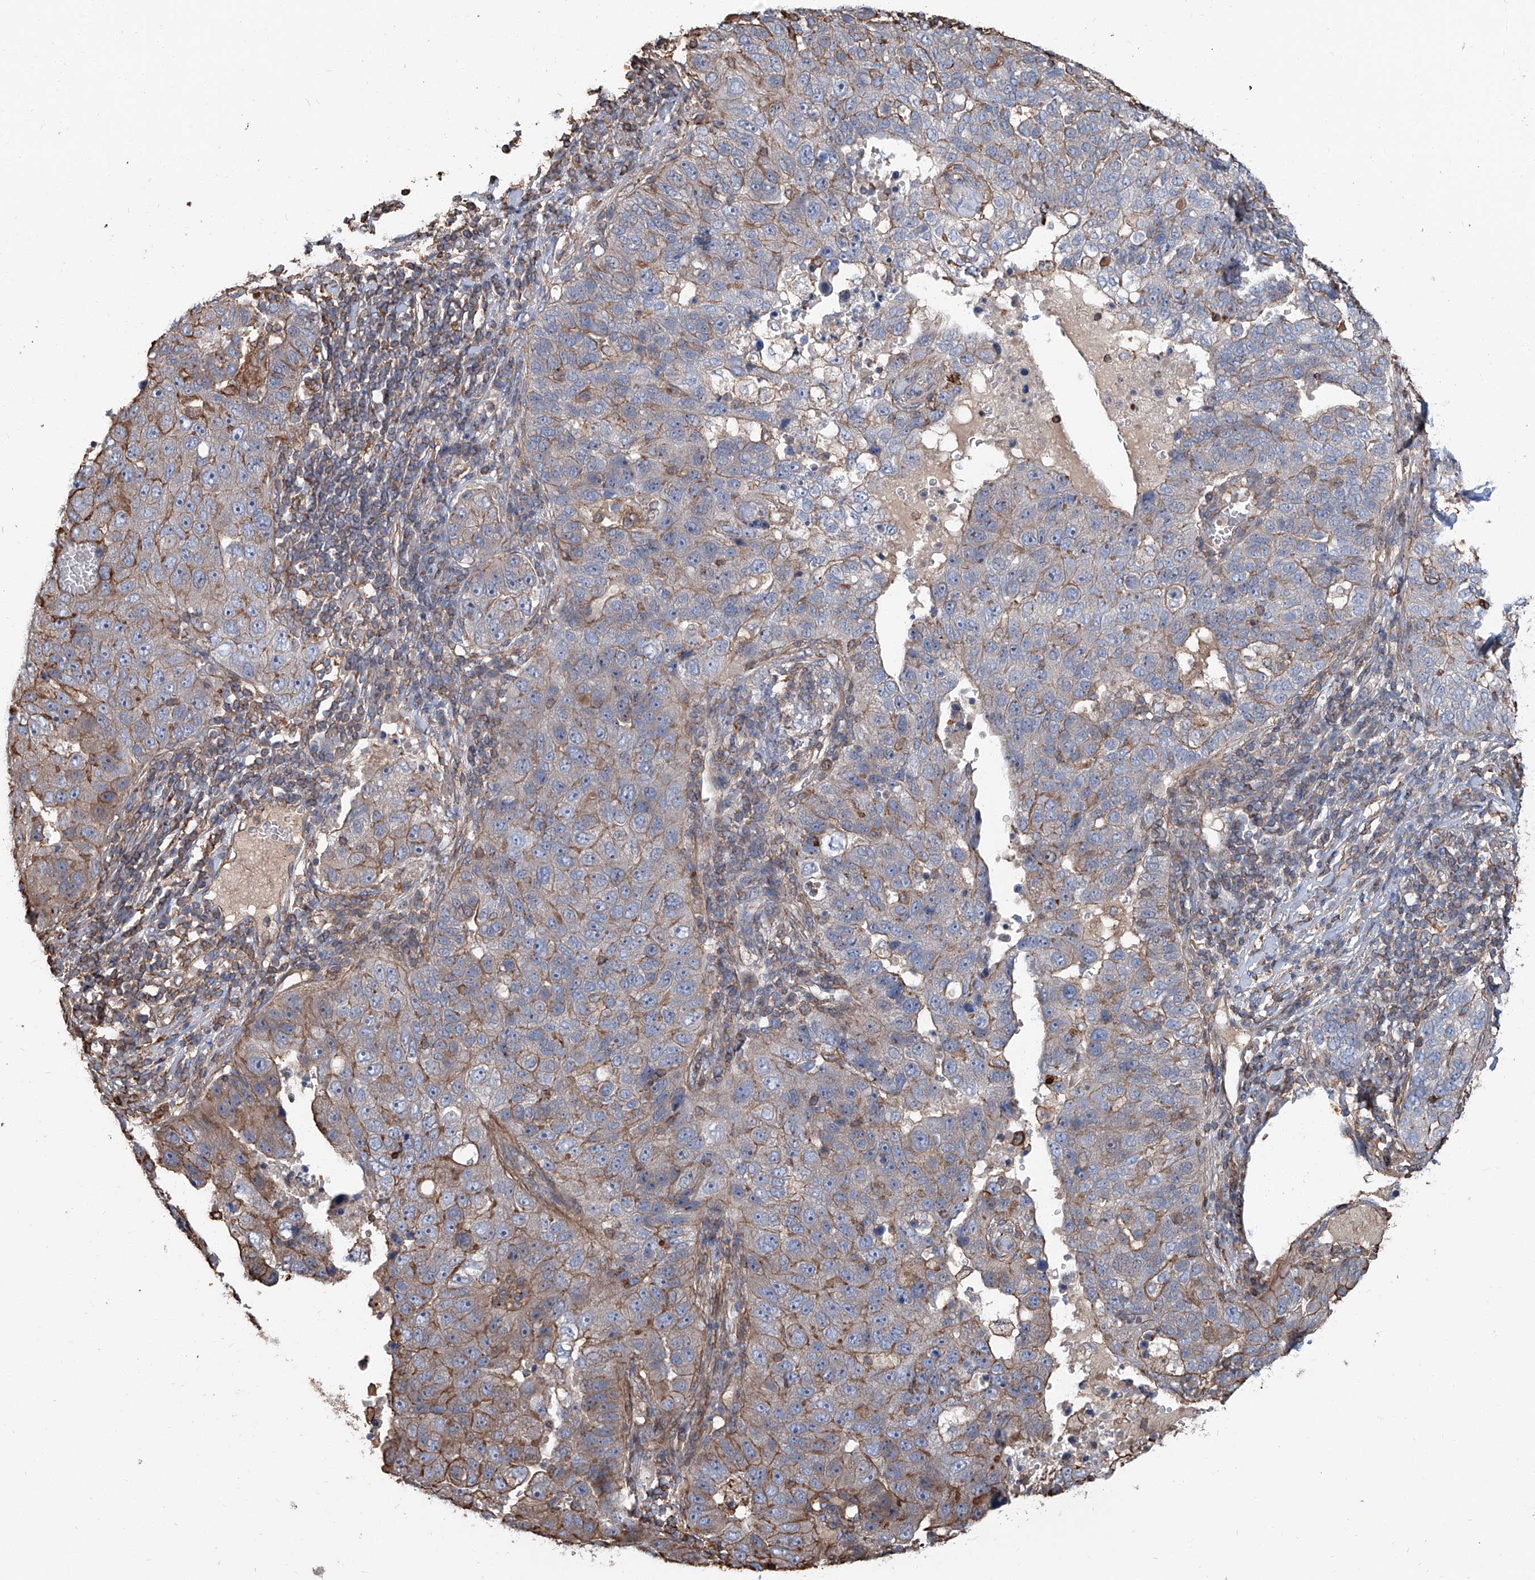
{"staining": {"intensity": "moderate", "quantity": "<25%", "location": "cytoplasmic/membranous"}, "tissue": "pancreatic cancer", "cell_type": "Tumor cells", "image_type": "cancer", "snomed": [{"axis": "morphology", "description": "Adenocarcinoma, NOS"}, {"axis": "topography", "description": "Pancreas"}], "caption": "Immunohistochemical staining of human pancreatic adenocarcinoma exhibits low levels of moderate cytoplasmic/membranous protein positivity in about <25% of tumor cells. (DAB (3,3'-diaminobenzidine) IHC, brown staining for protein, blue staining for nuclei).", "gene": "PIEZO2", "patient": {"sex": "female", "age": 61}}